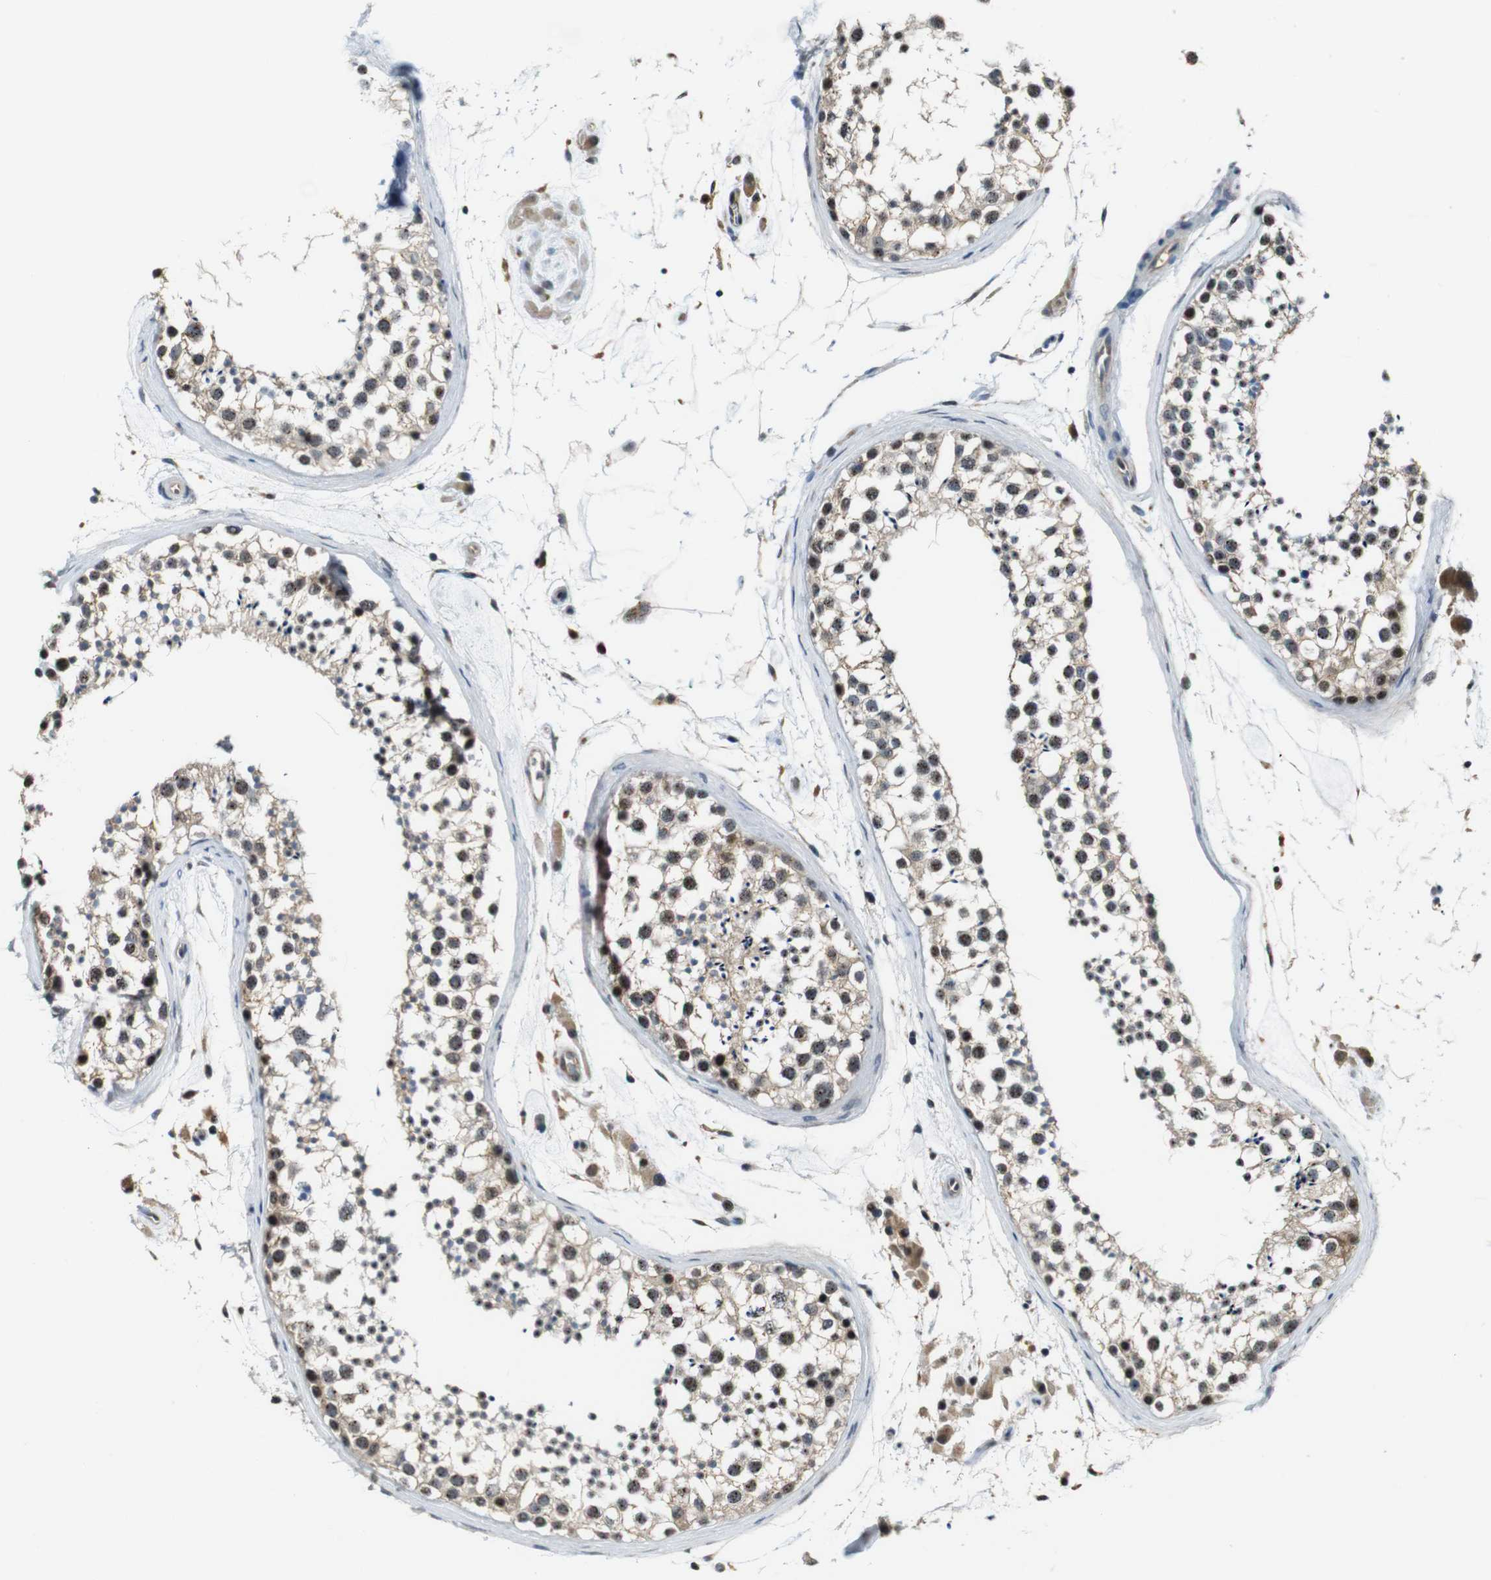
{"staining": {"intensity": "weak", "quantity": ">75%", "location": "cytoplasmic/membranous,nuclear"}, "tissue": "testis", "cell_type": "Cells in seminiferous ducts", "image_type": "normal", "snomed": [{"axis": "morphology", "description": "Normal tissue, NOS"}, {"axis": "topography", "description": "Testis"}], "caption": "DAB (3,3'-diaminobenzidine) immunohistochemical staining of benign human testis demonstrates weak cytoplasmic/membranous,nuclear protein staining in approximately >75% of cells in seminiferous ducts.", "gene": "LXN", "patient": {"sex": "male", "age": 46}}